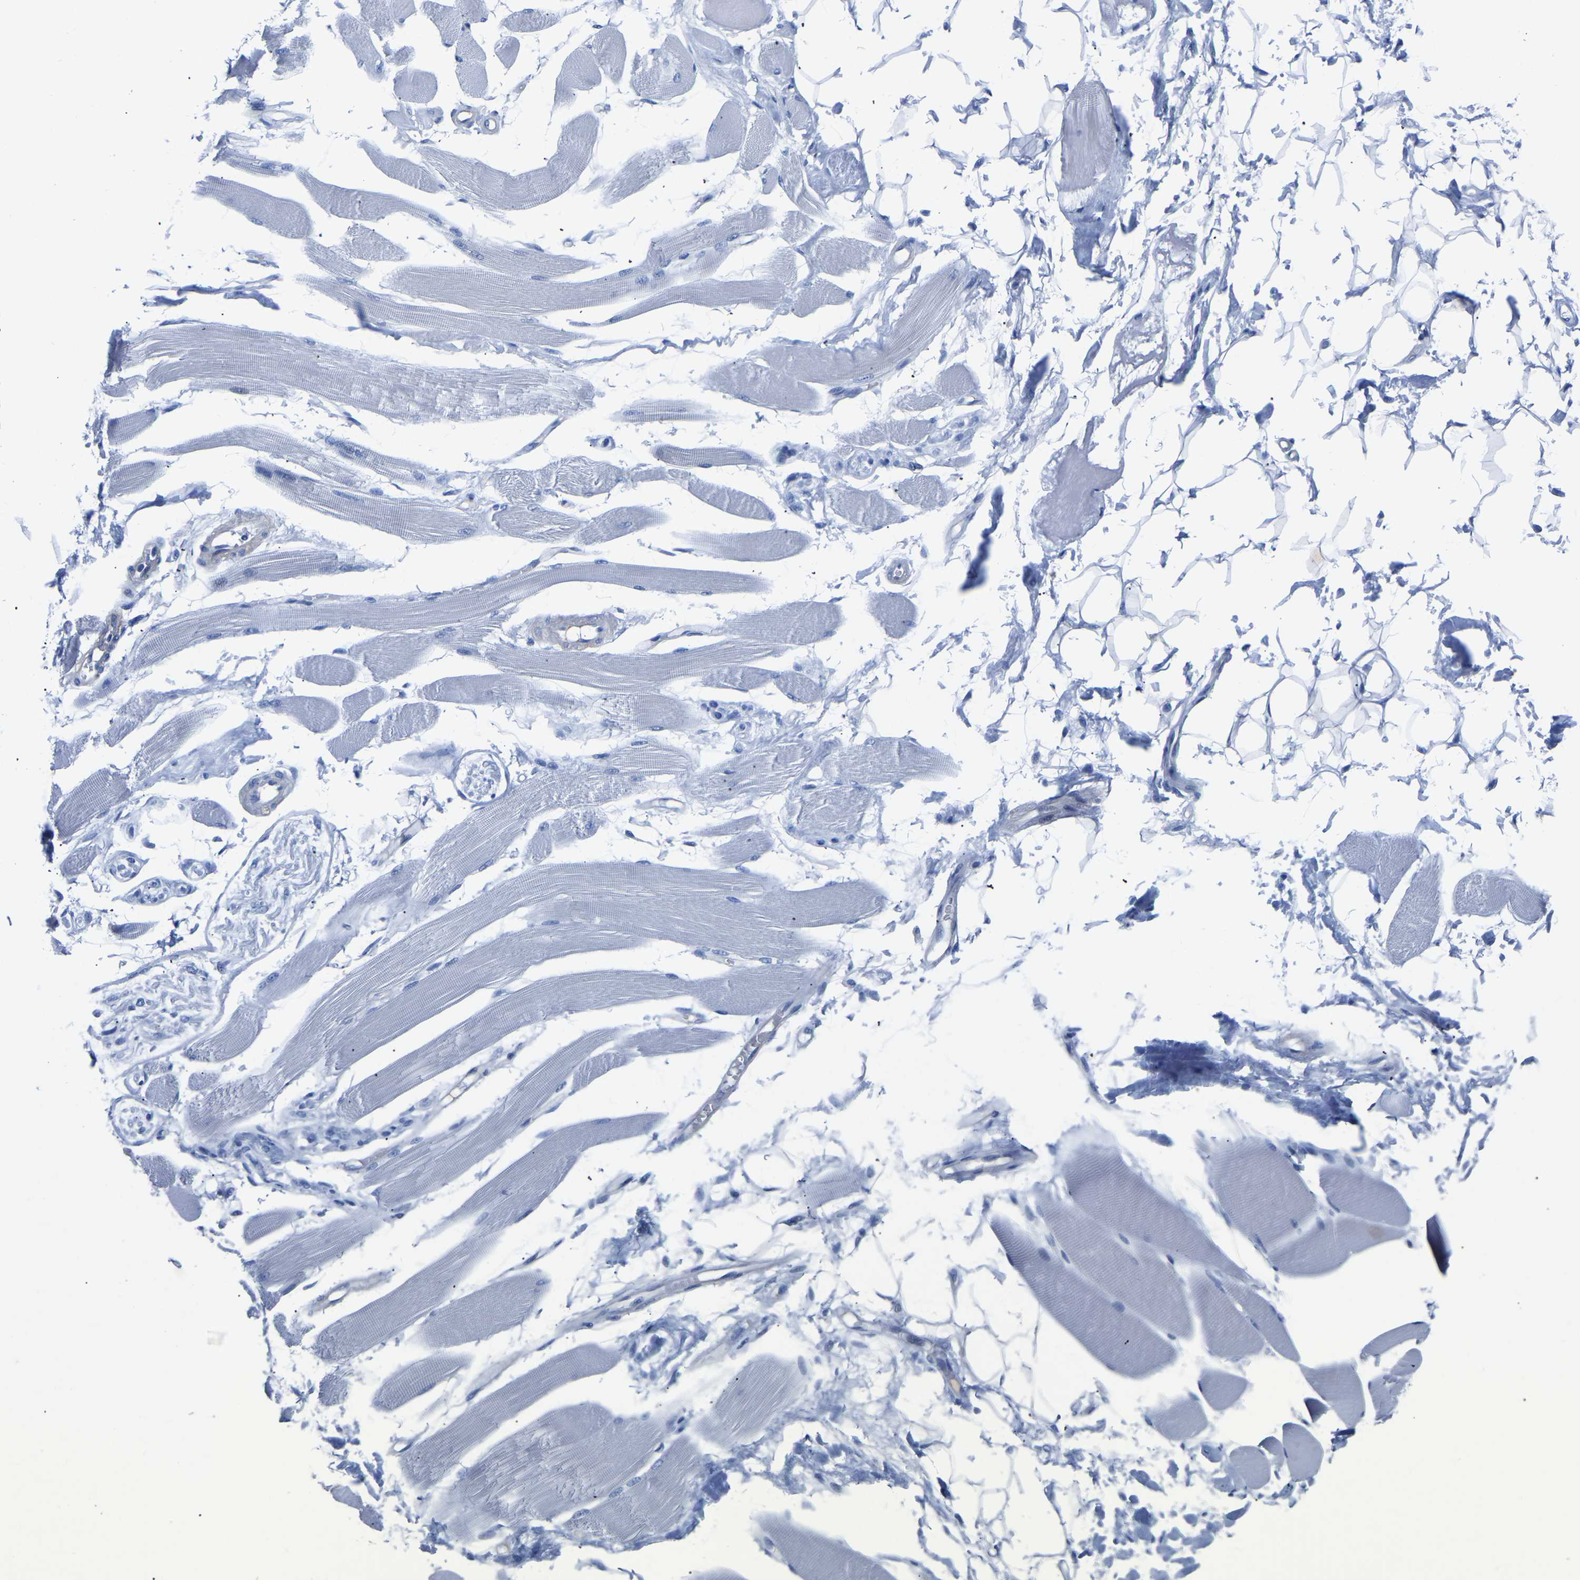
{"staining": {"intensity": "negative", "quantity": "none", "location": "none"}, "tissue": "skeletal muscle", "cell_type": "Myocytes", "image_type": "normal", "snomed": [{"axis": "morphology", "description": "Normal tissue, NOS"}, {"axis": "topography", "description": "Skeletal muscle"}, {"axis": "topography", "description": "Peripheral nerve tissue"}], "caption": "The image reveals no significant staining in myocytes of skeletal muscle. (Brightfield microscopy of DAB immunohistochemistry (IHC) at high magnification).", "gene": "UPK3A", "patient": {"sex": "female", "age": 84}}